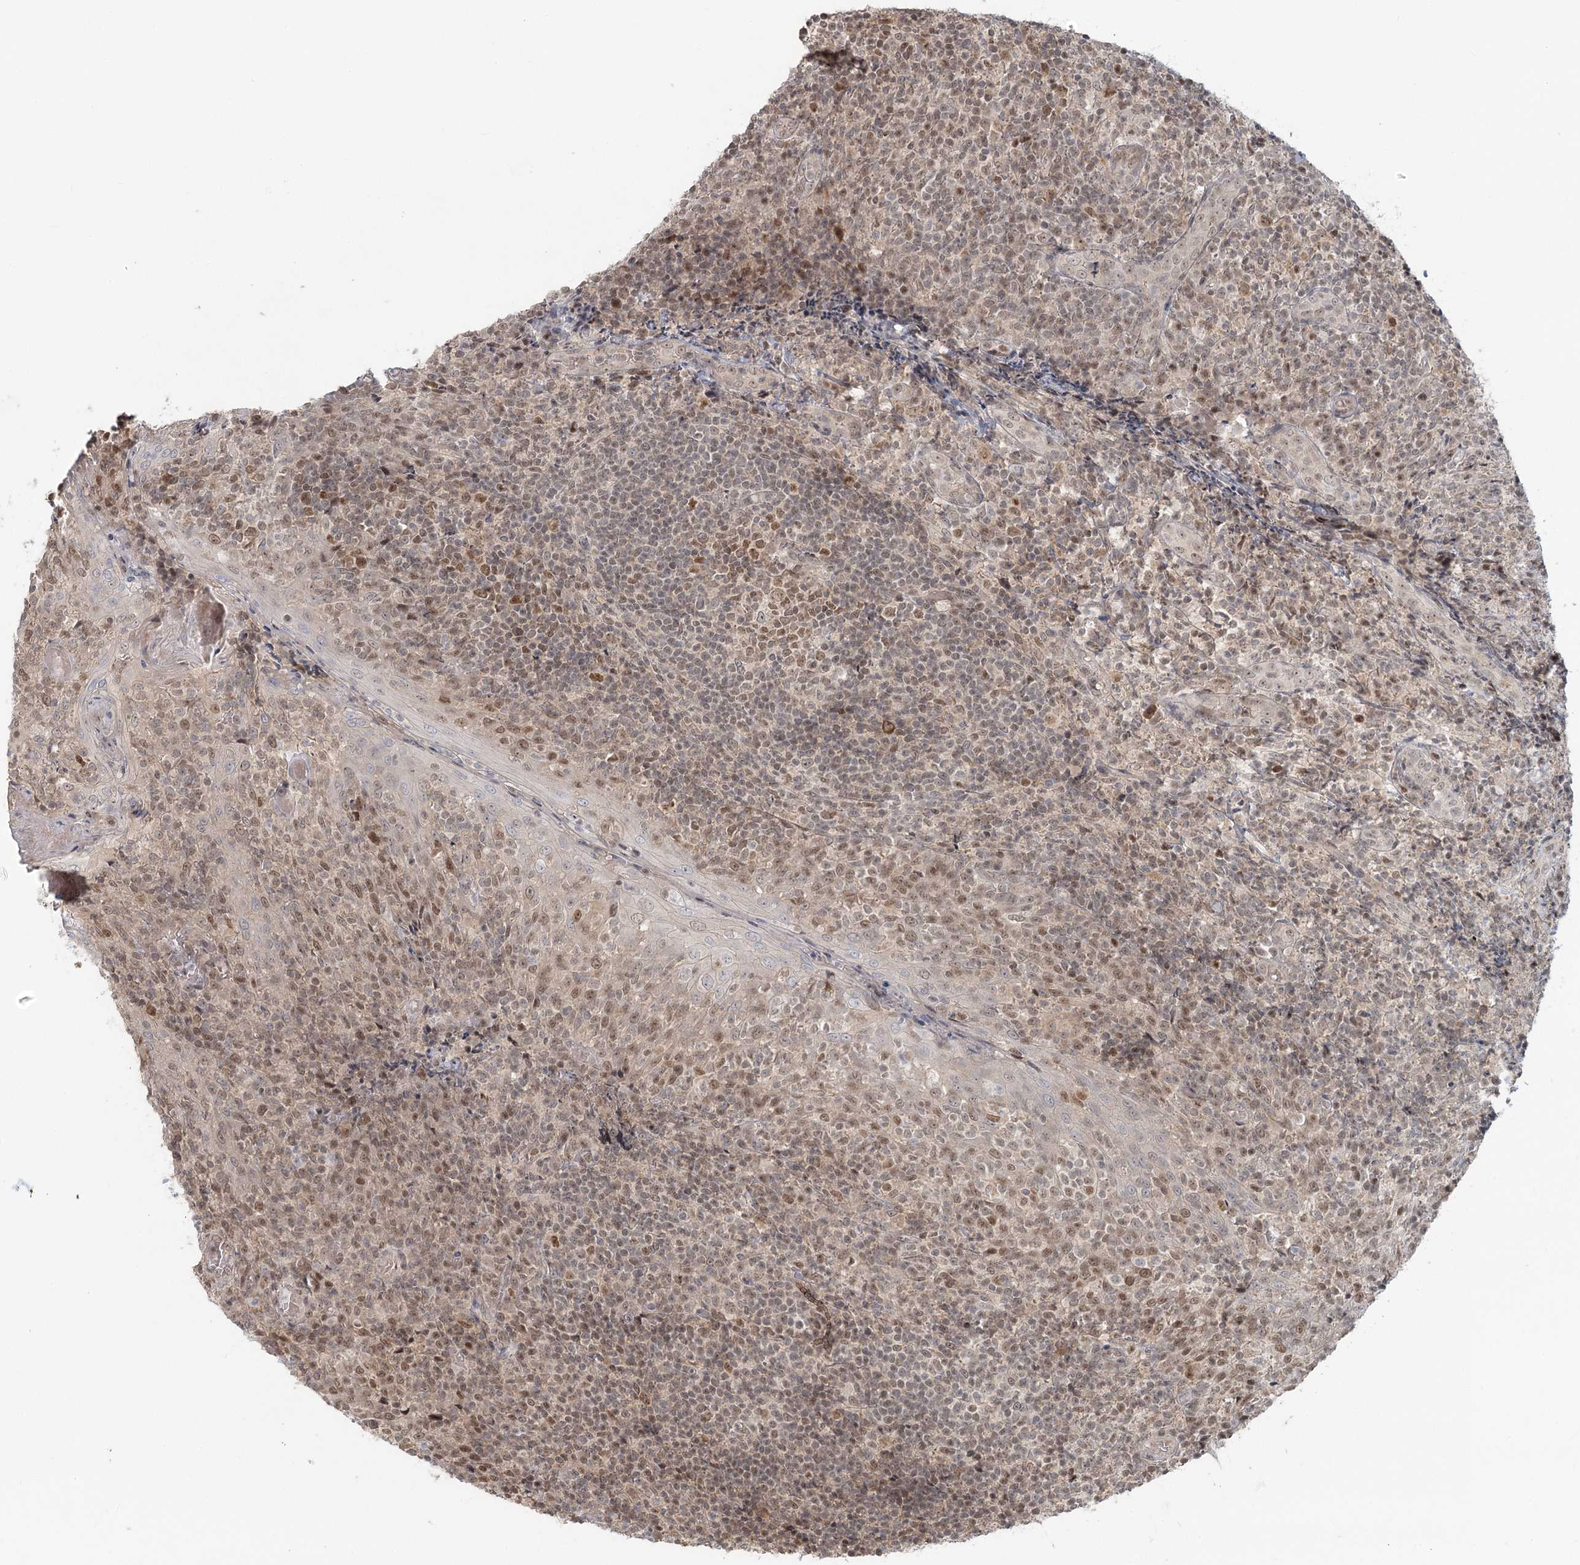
{"staining": {"intensity": "moderate", "quantity": ">75%", "location": "cytoplasmic/membranous,nuclear"}, "tissue": "tonsil", "cell_type": "Germinal center cells", "image_type": "normal", "snomed": [{"axis": "morphology", "description": "Normal tissue, NOS"}, {"axis": "topography", "description": "Tonsil"}], "caption": "An image showing moderate cytoplasmic/membranous,nuclear expression in approximately >75% of germinal center cells in normal tonsil, as visualized by brown immunohistochemical staining.", "gene": "R3HCC1L", "patient": {"sex": "female", "age": 19}}